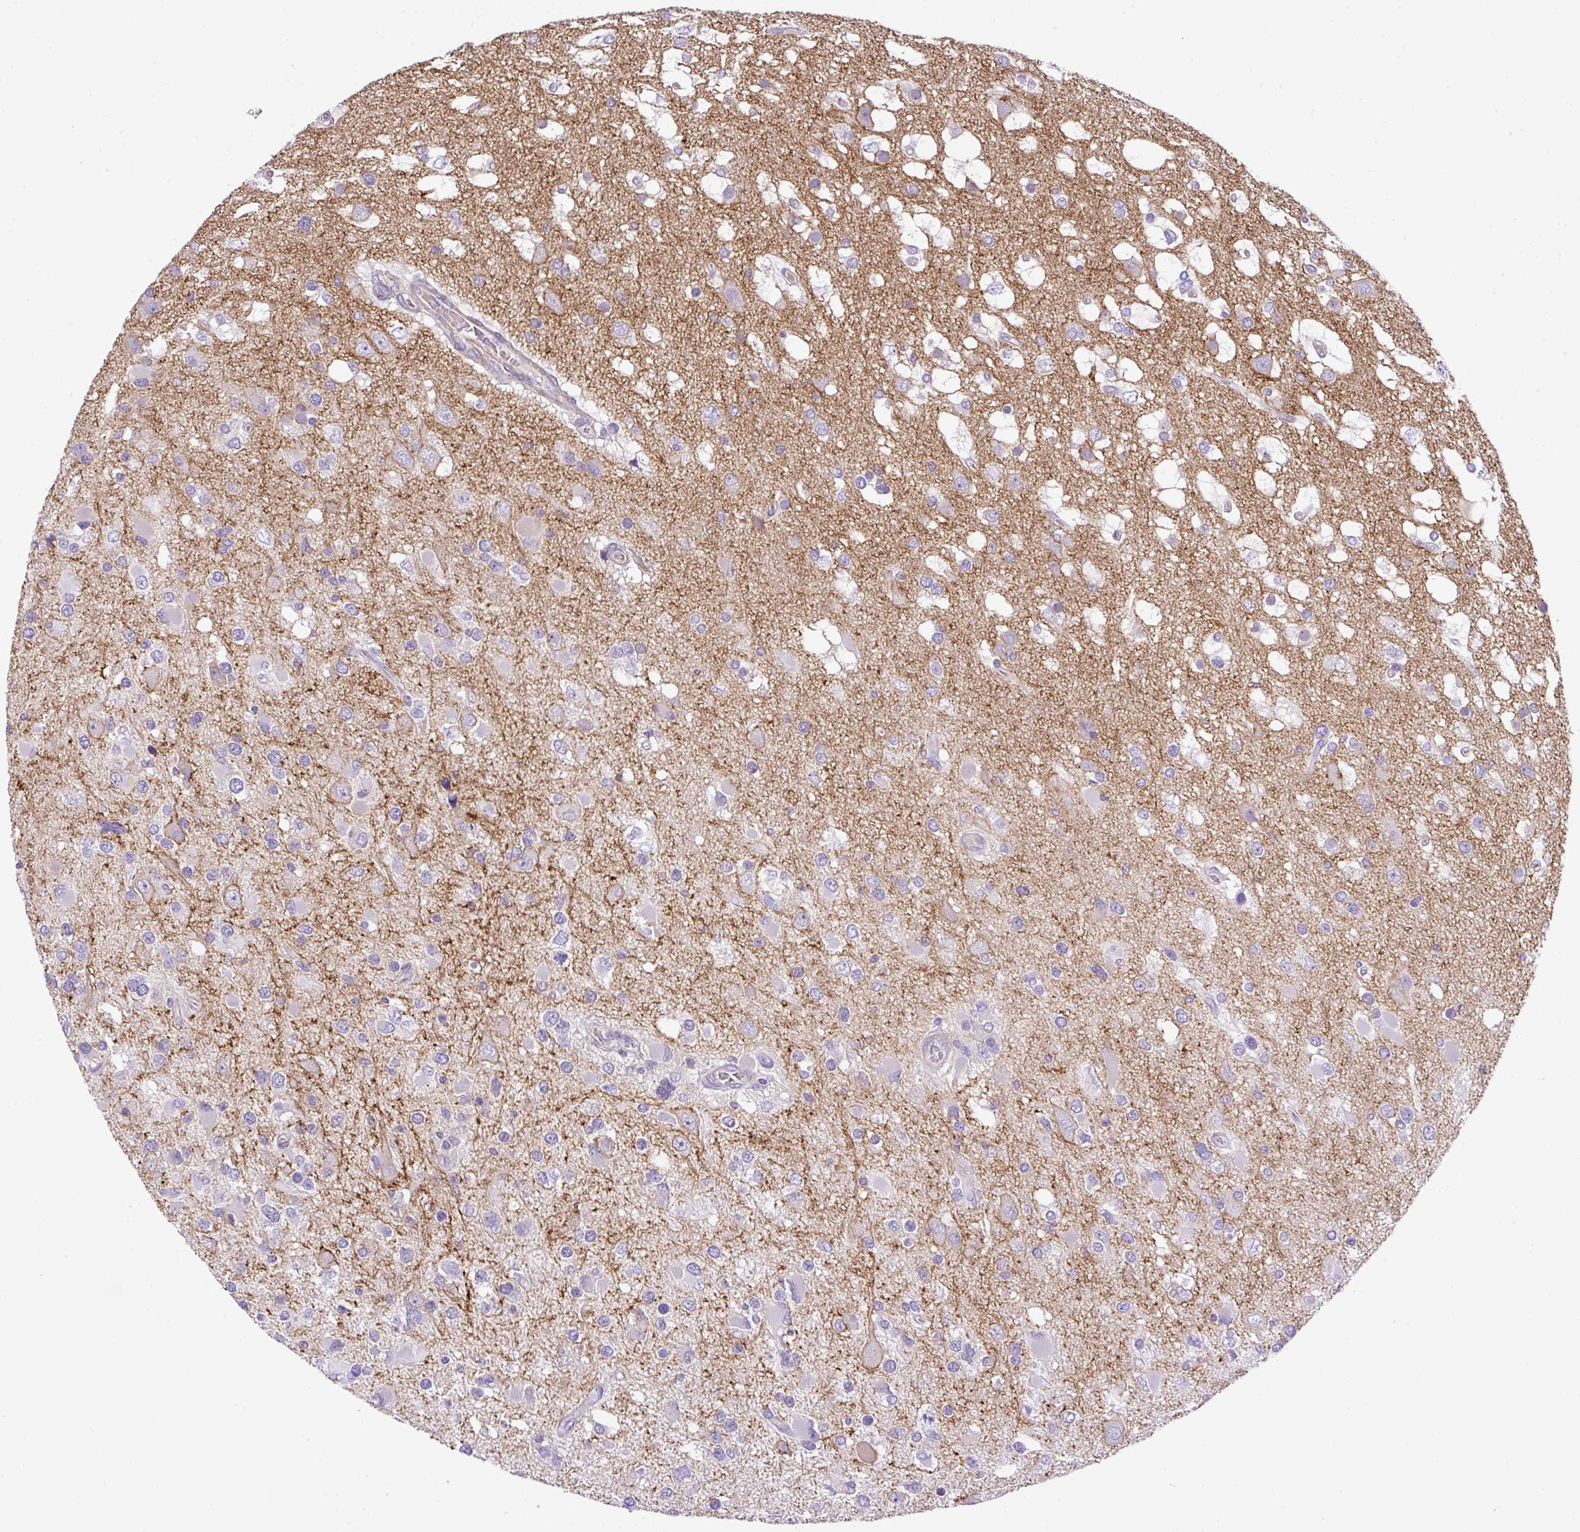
{"staining": {"intensity": "negative", "quantity": "none", "location": "none"}, "tissue": "glioma", "cell_type": "Tumor cells", "image_type": "cancer", "snomed": [{"axis": "morphology", "description": "Glioma, malignant, High grade"}, {"axis": "topography", "description": "Brain"}], "caption": "High power microscopy image of an immunohistochemistry image of malignant glioma (high-grade), revealing no significant staining in tumor cells. The staining was performed using DAB (3,3'-diaminobenzidine) to visualize the protein expression in brown, while the nuclei were stained in blue with hematoxylin (Magnification: 20x).", "gene": "NPTN", "patient": {"sex": "male", "age": 53}}